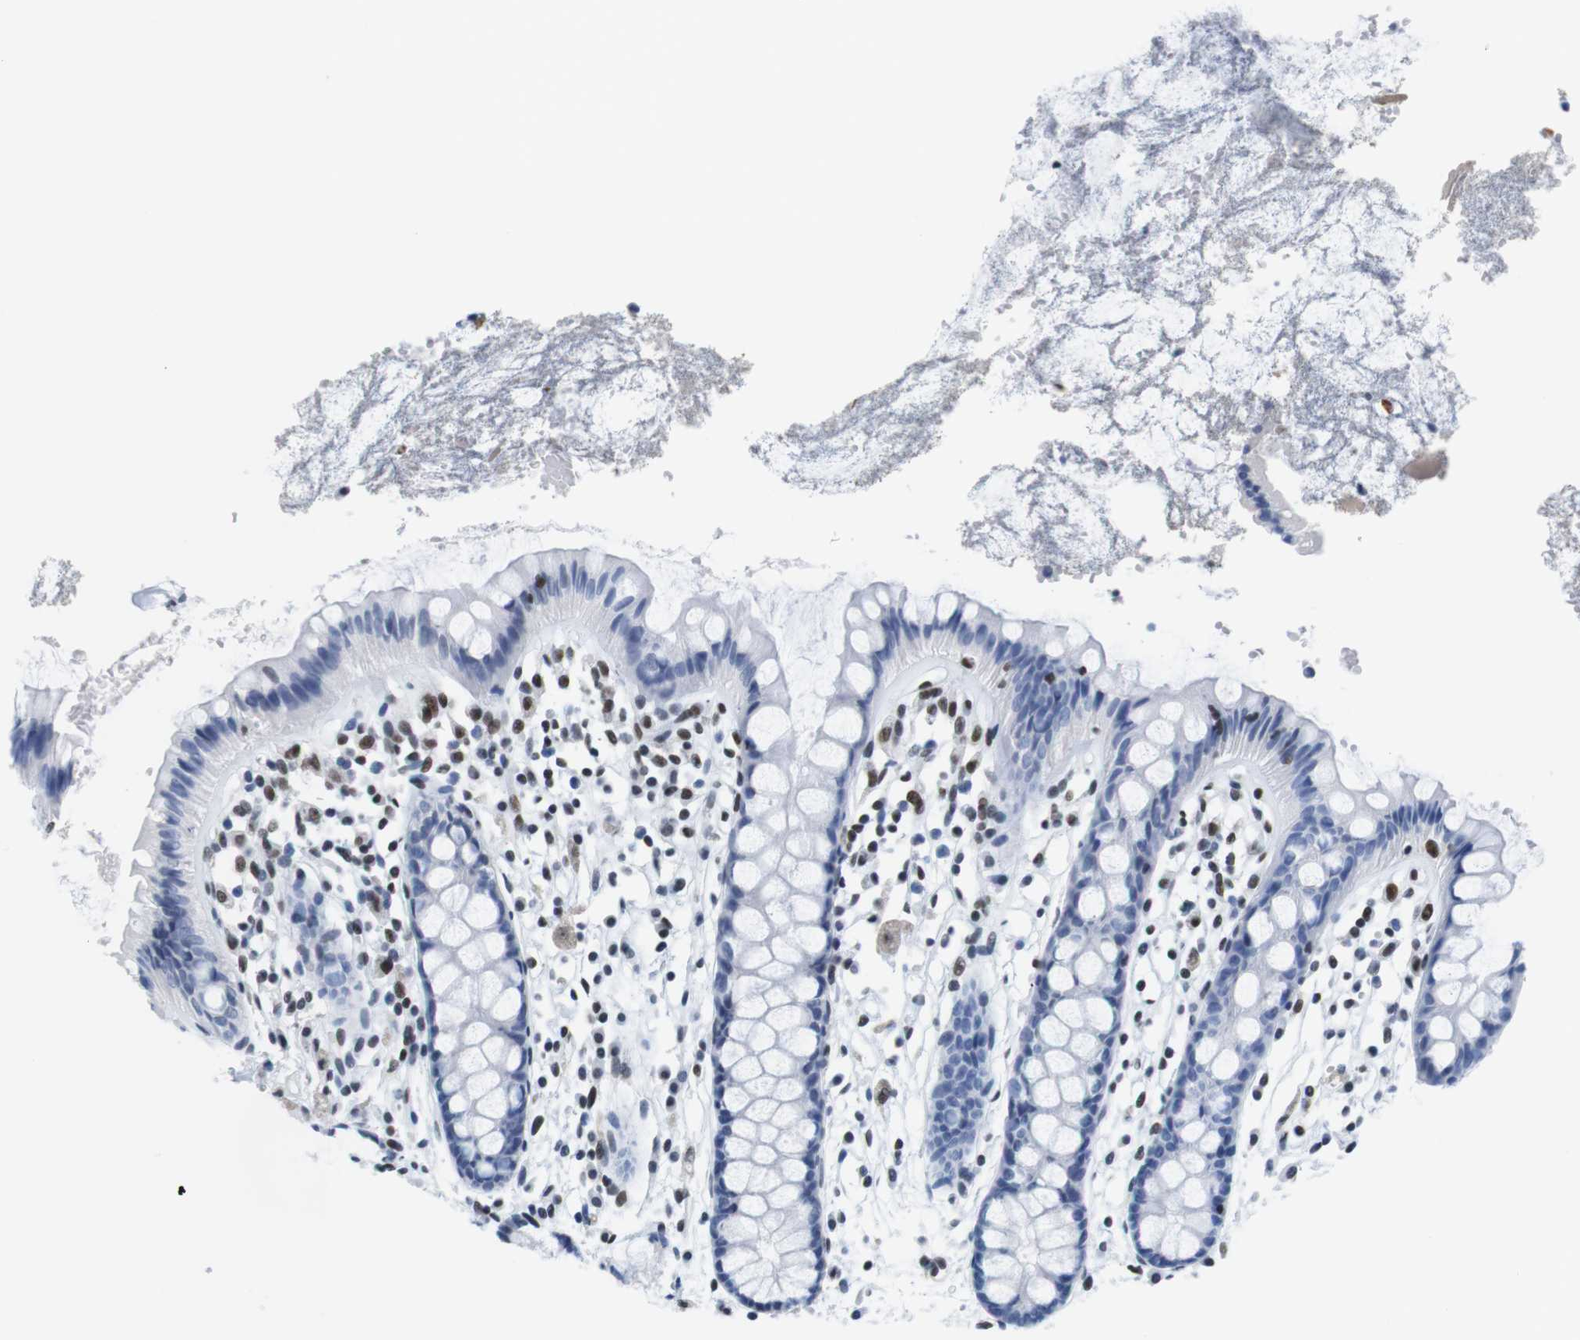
{"staining": {"intensity": "negative", "quantity": "none", "location": "none"}, "tissue": "rectum", "cell_type": "Glandular cells", "image_type": "normal", "snomed": [{"axis": "morphology", "description": "Normal tissue, NOS"}, {"axis": "topography", "description": "Rectum"}], "caption": "Protein analysis of benign rectum displays no significant expression in glandular cells. (DAB (3,3'-diaminobenzidine) IHC with hematoxylin counter stain).", "gene": "IFI16", "patient": {"sex": "female", "age": 66}}